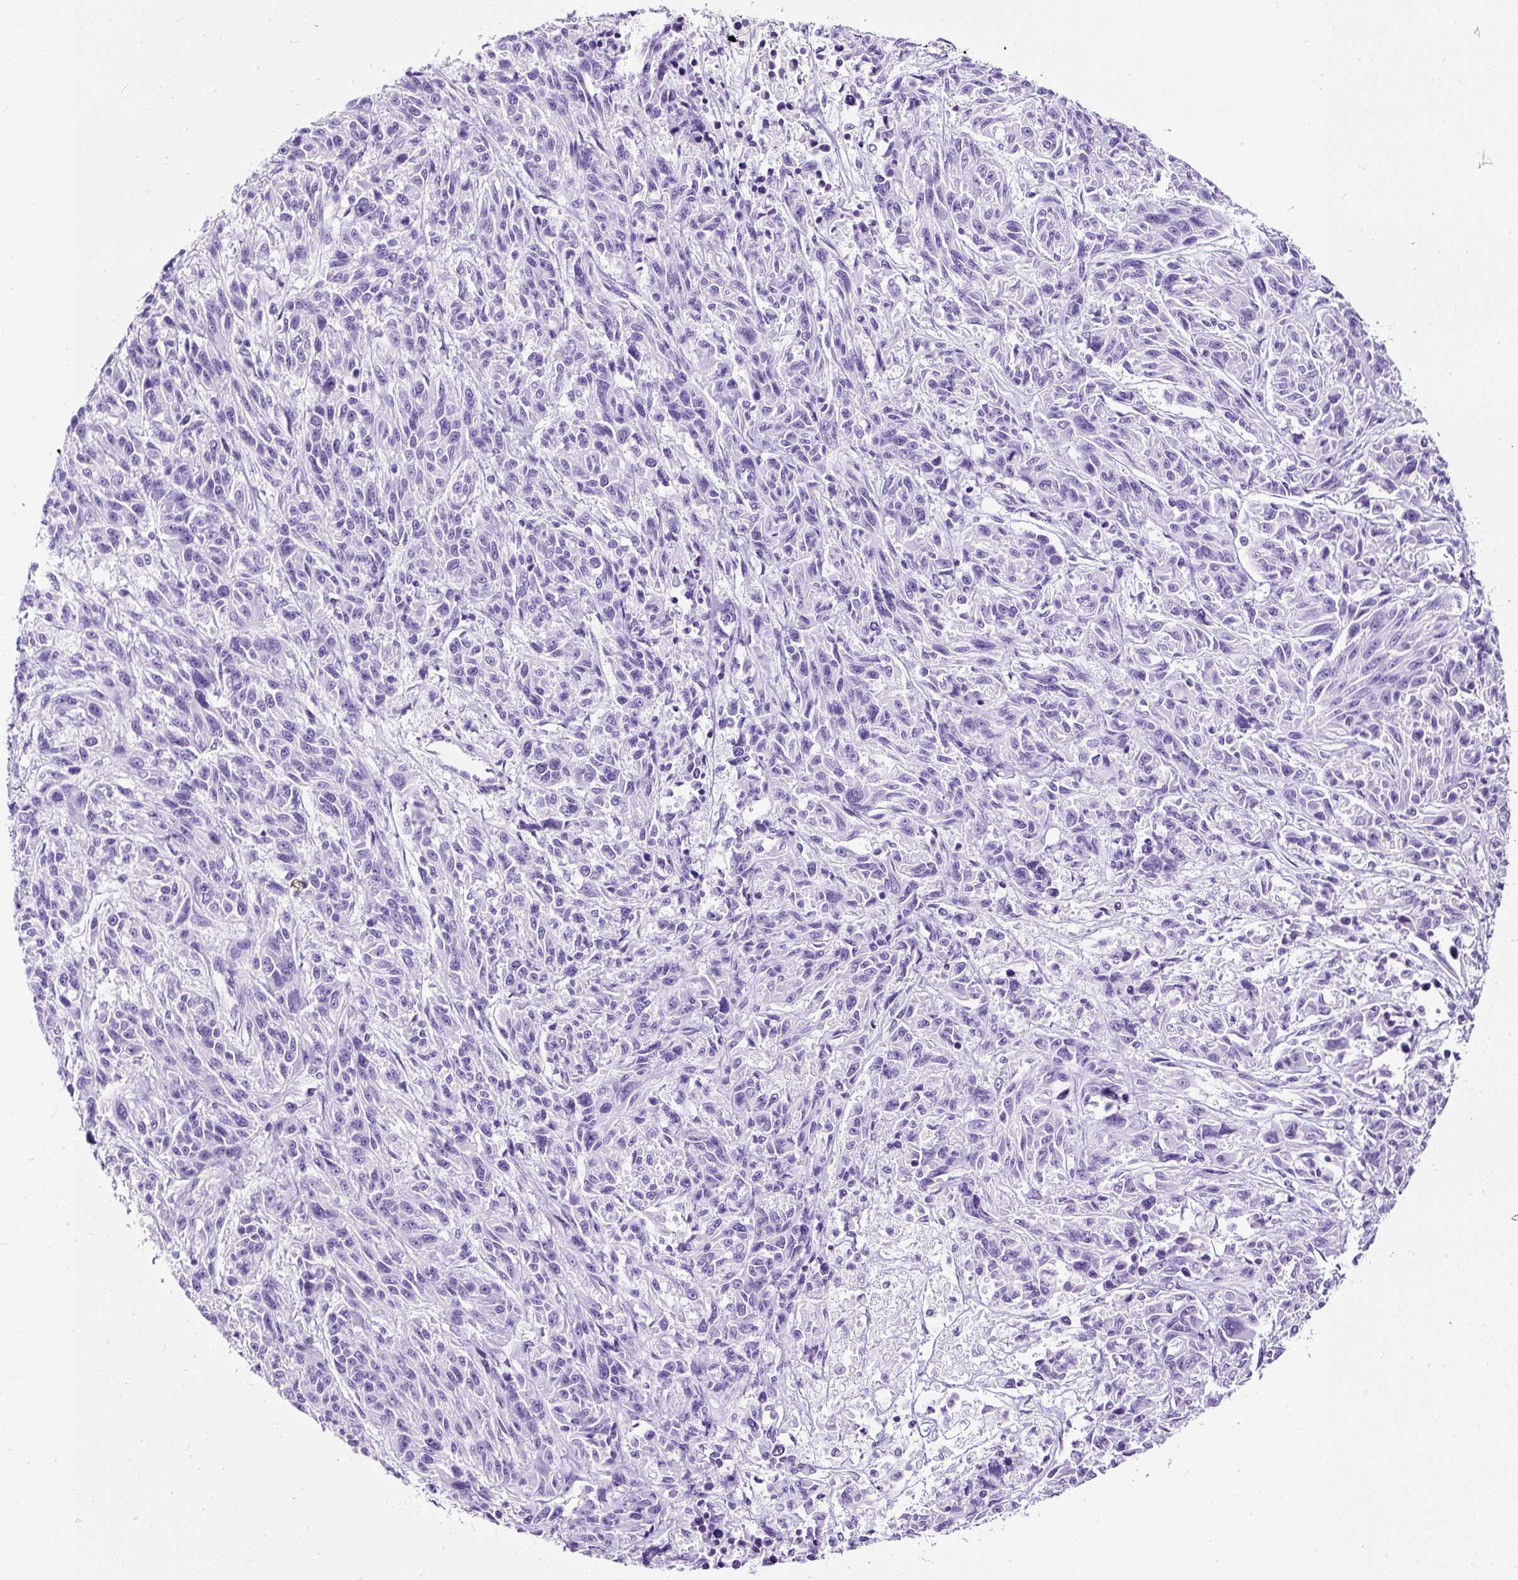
{"staining": {"intensity": "negative", "quantity": "none", "location": "none"}, "tissue": "melanoma", "cell_type": "Tumor cells", "image_type": "cancer", "snomed": [{"axis": "morphology", "description": "Malignant melanoma, NOS"}, {"axis": "topography", "description": "Skin"}], "caption": "A histopathology image of melanoma stained for a protein displays no brown staining in tumor cells.", "gene": "NTS", "patient": {"sex": "male", "age": 53}}